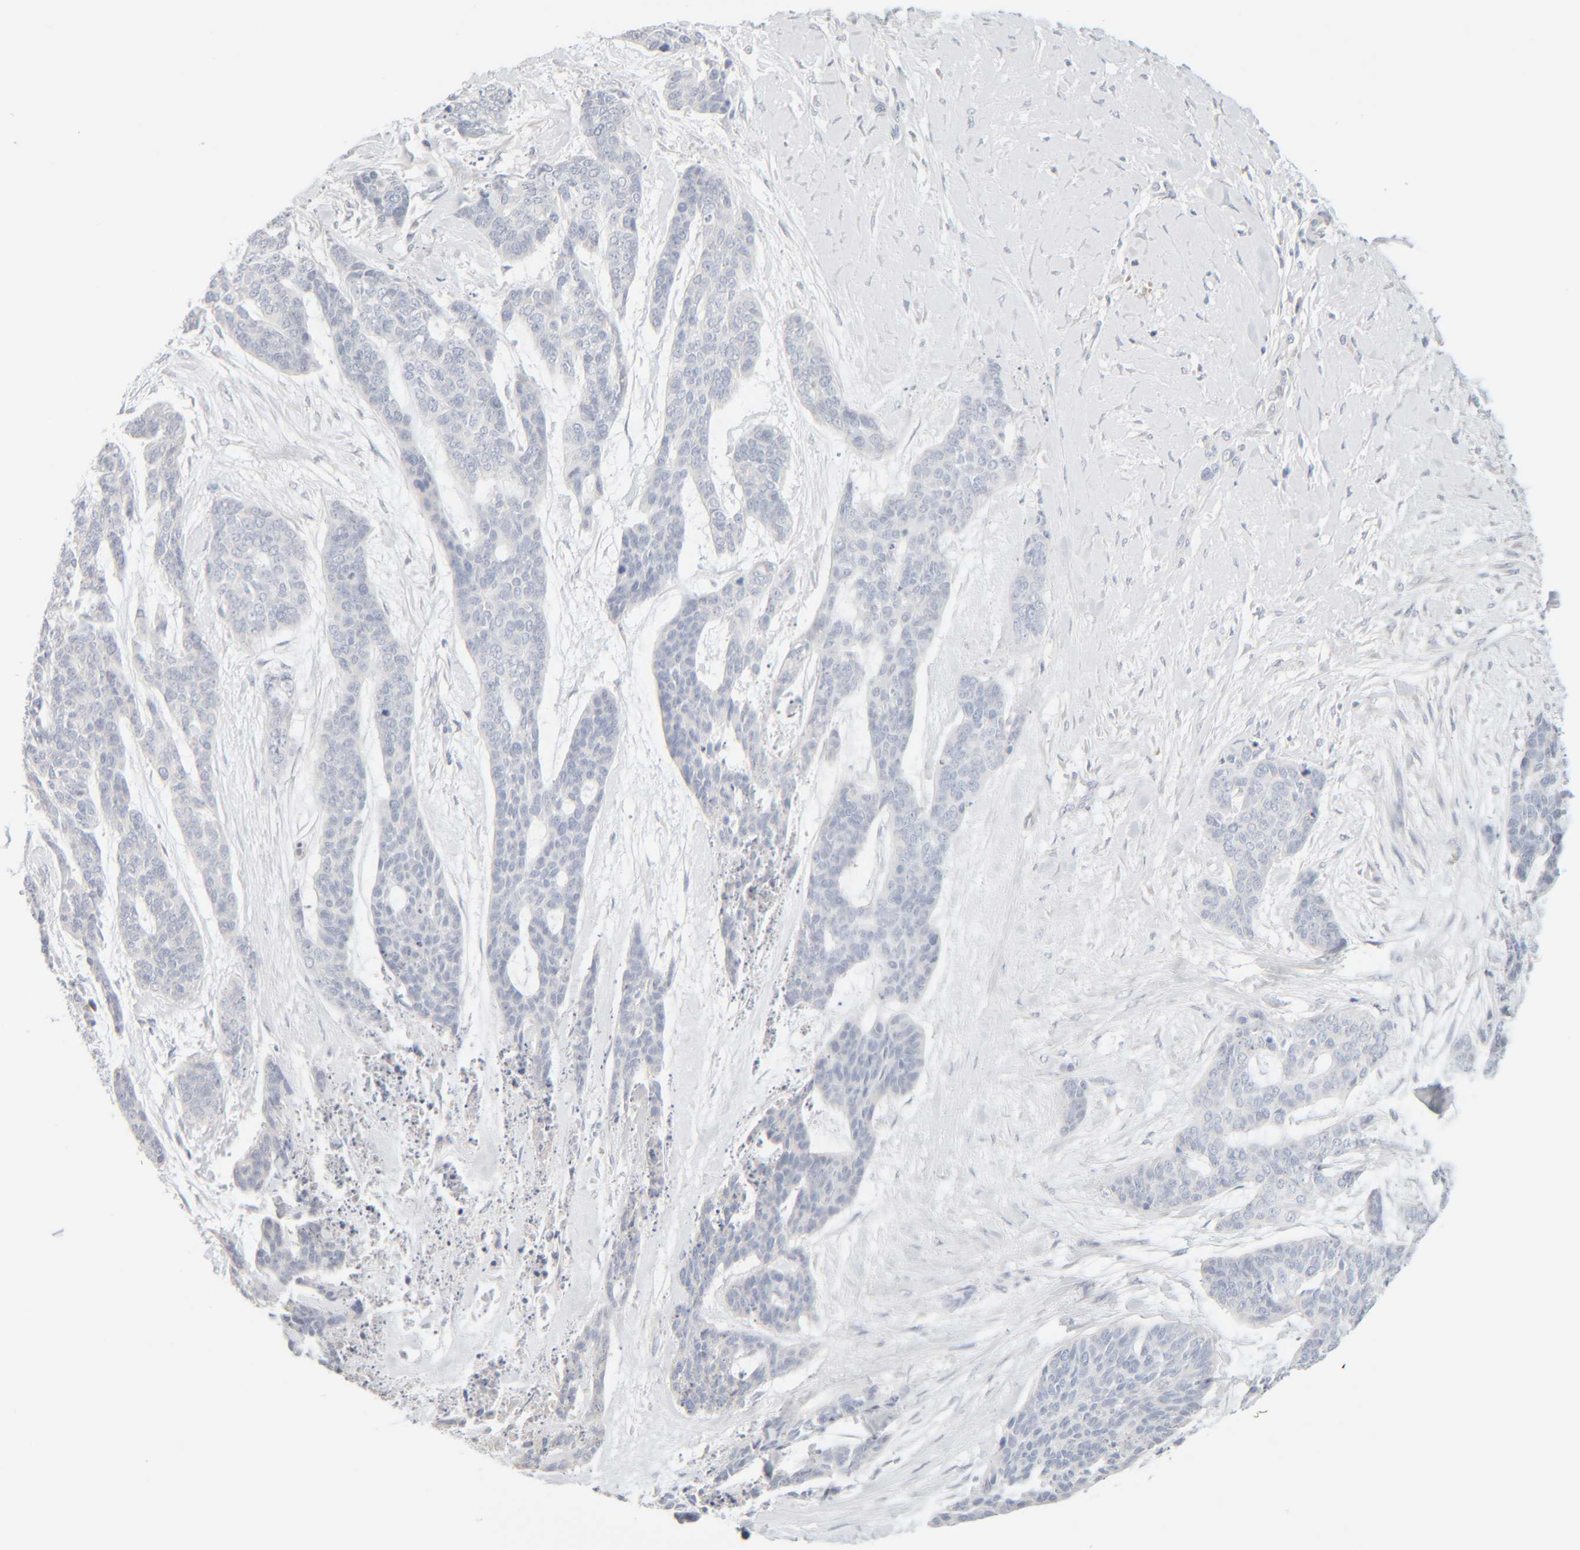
{"staining": {"intensity": "negative", "quantity": "none", "location": "none"}, "tissue": "skin cancer", "cell_type": "Tumor cells", "image_type": "cancer", "snomed": [{"axis": "morphology", "description": "Basal cell carcinoma"}, {"axis": "topography", "description": "Skin"}], "caption": "Micrograph shows no significant protein expression in tumor cells of skin cancer (basal cell carcinoma).", "gene": "RIDA", "patient": {"sex": "female", "age": 64}}